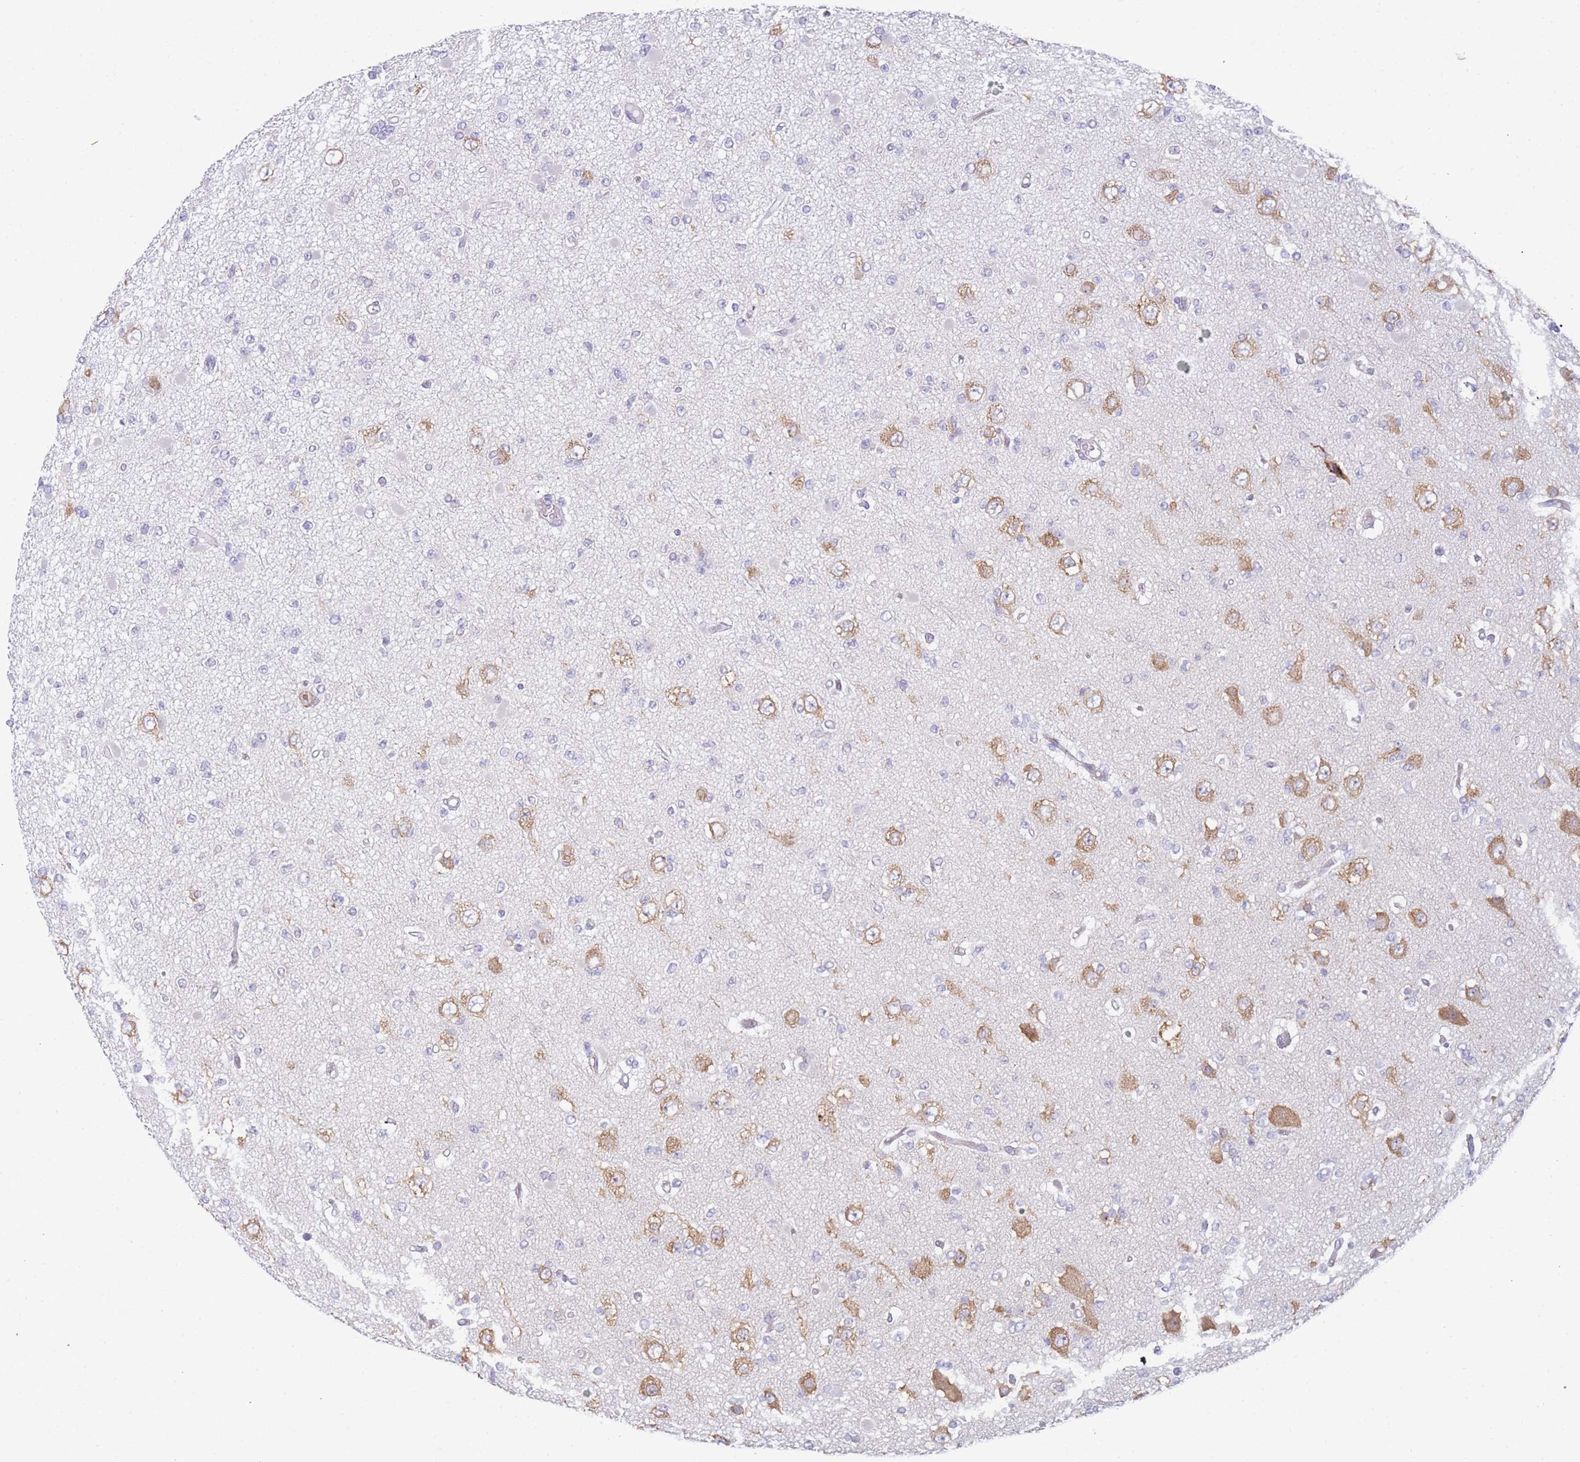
{"staining": {"intensity": "negative", "quantity": "none", "location": "none"}, "tissue": "glioma", "cell_type": "Tumor cells", "image_type": "cancer", "snomed": [{"axis": "morphology", "description": "Glioma, malignant, Low grade"}, {"axis": "topography", "description": "Brain"}], "caption": "IHC photomicrograph of neoplastic tissue: human malignant low-grade glioma stained with DAB exhibits no significant protein staining in tumor cells.", "gene": "ZNF510", "patient": {"sex": "female", "age": 22}}